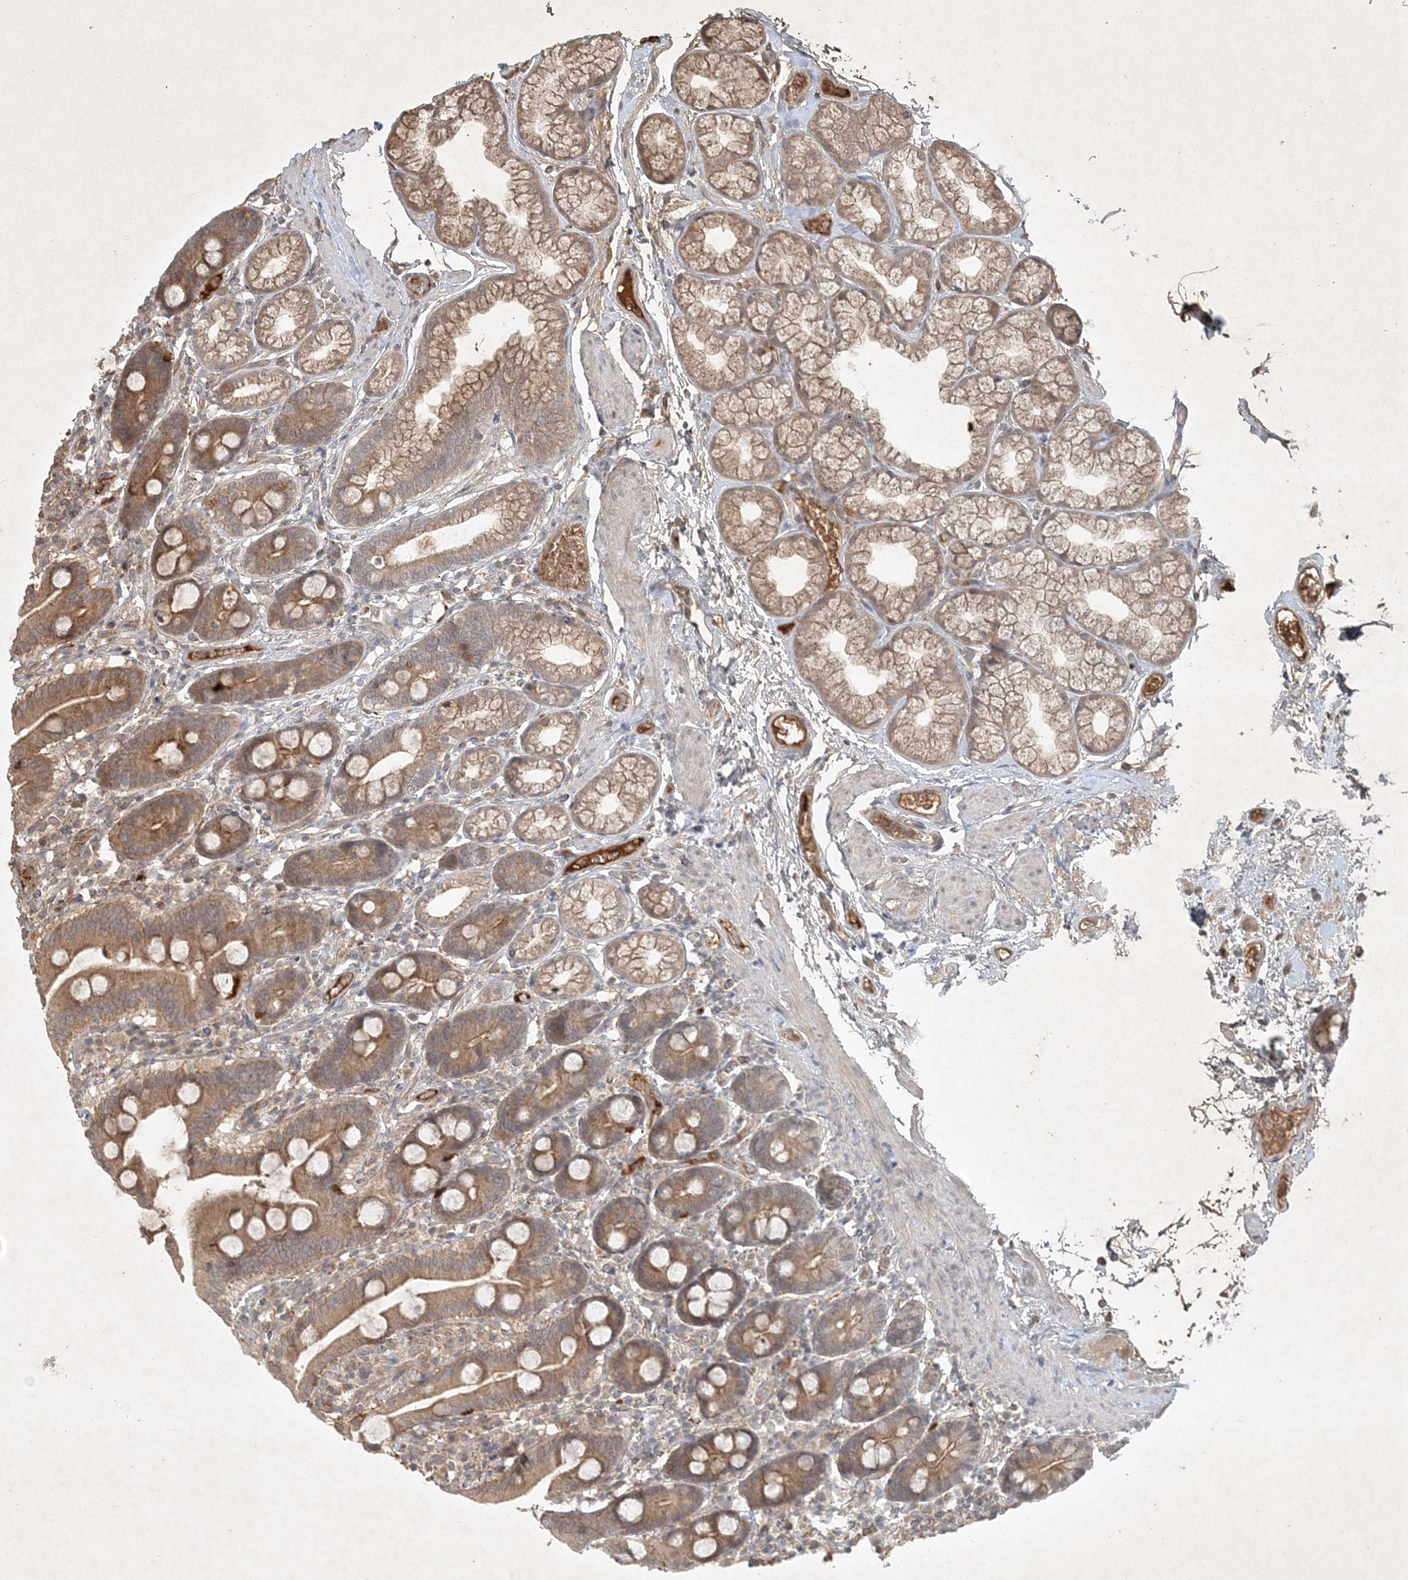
{"staining": {"intensity": "moderate", "quantity": "25%-75%", "location": "cytoplasmic/membranous"}, "tissue": "duodenum", "cell_type": "Glandular cells", "image_type": "normal", "snomed": [{"axis": "morphology", "description": "Normal tissue, NOS"}, {"axis": "topography", "description": "Duodenum"}], "caption": "Immunohistochemistry (IHC) image of benign duodenum: human duodenum stained using IHC shows medium levels of moderate protein expression localized specifically in the cytoplasmic/membranous of glandular cells, appearing as a cytoplasmic/membranous brown color.", "gene": "TNFAIP6", "patient": {"sex": "male", "age": 55}}